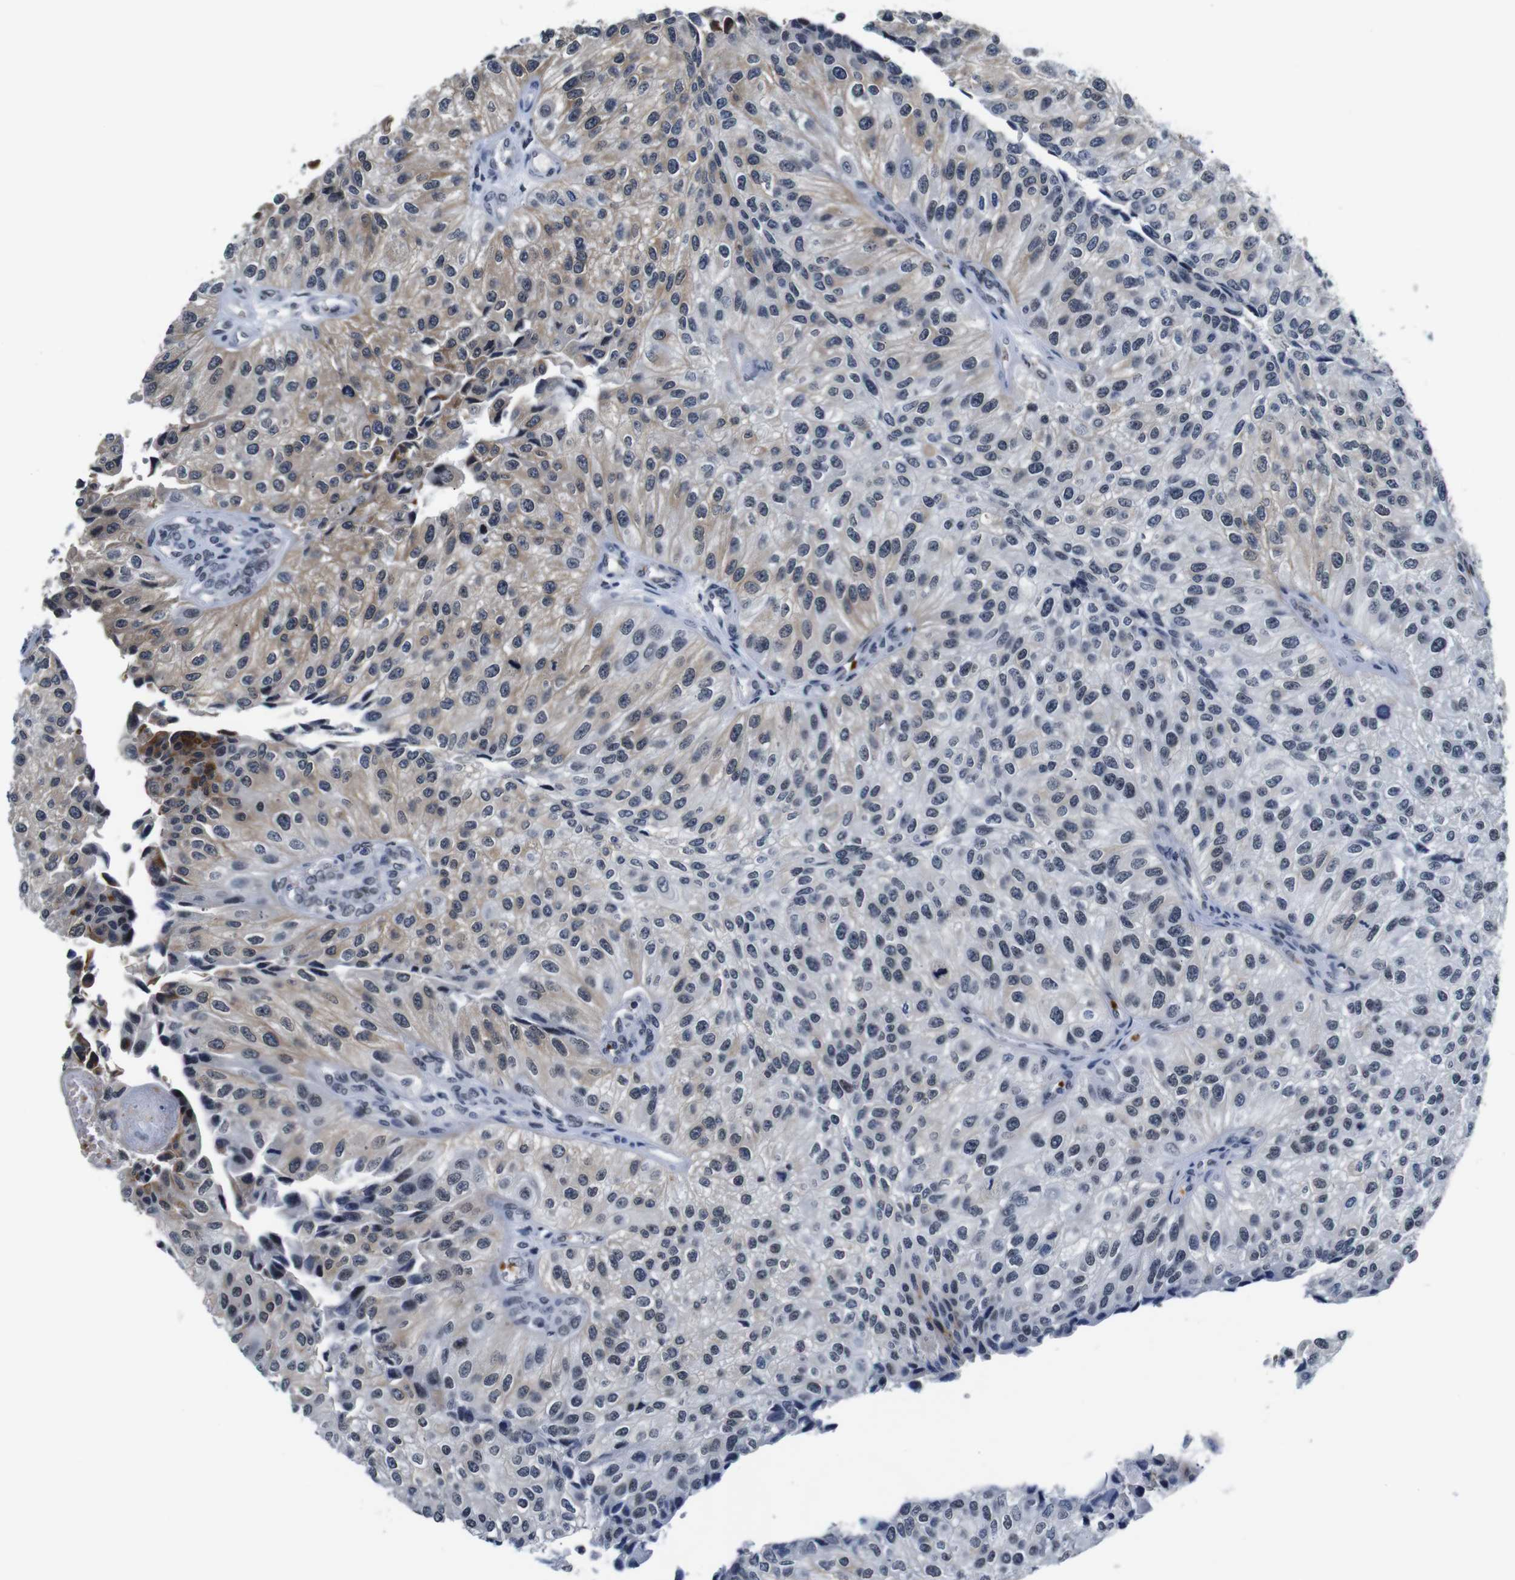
{"staining": {"intensity": "moderate", "quantity": "<25%", "location": "cytoplasmic/membranous"}, "tissue": "urothelial cancer", "cell_type": "Tumor cells", "image_type": "cancer", "snomed": [{"axis": "morphology", "description": "Urothelial carcinoma, High grade"}, {"axis": "topography", "description": "Kidney"}, {"axis": "topography", "description": "Urinary bladder"}], "caption": "Protein expression analysis of human urothelial cancer reveals moderate cytoplasmic/membranous staining in about <25% of tumor cells.", "gene": "ILDR2", "patient": {"sex": "male", "age": 77}}